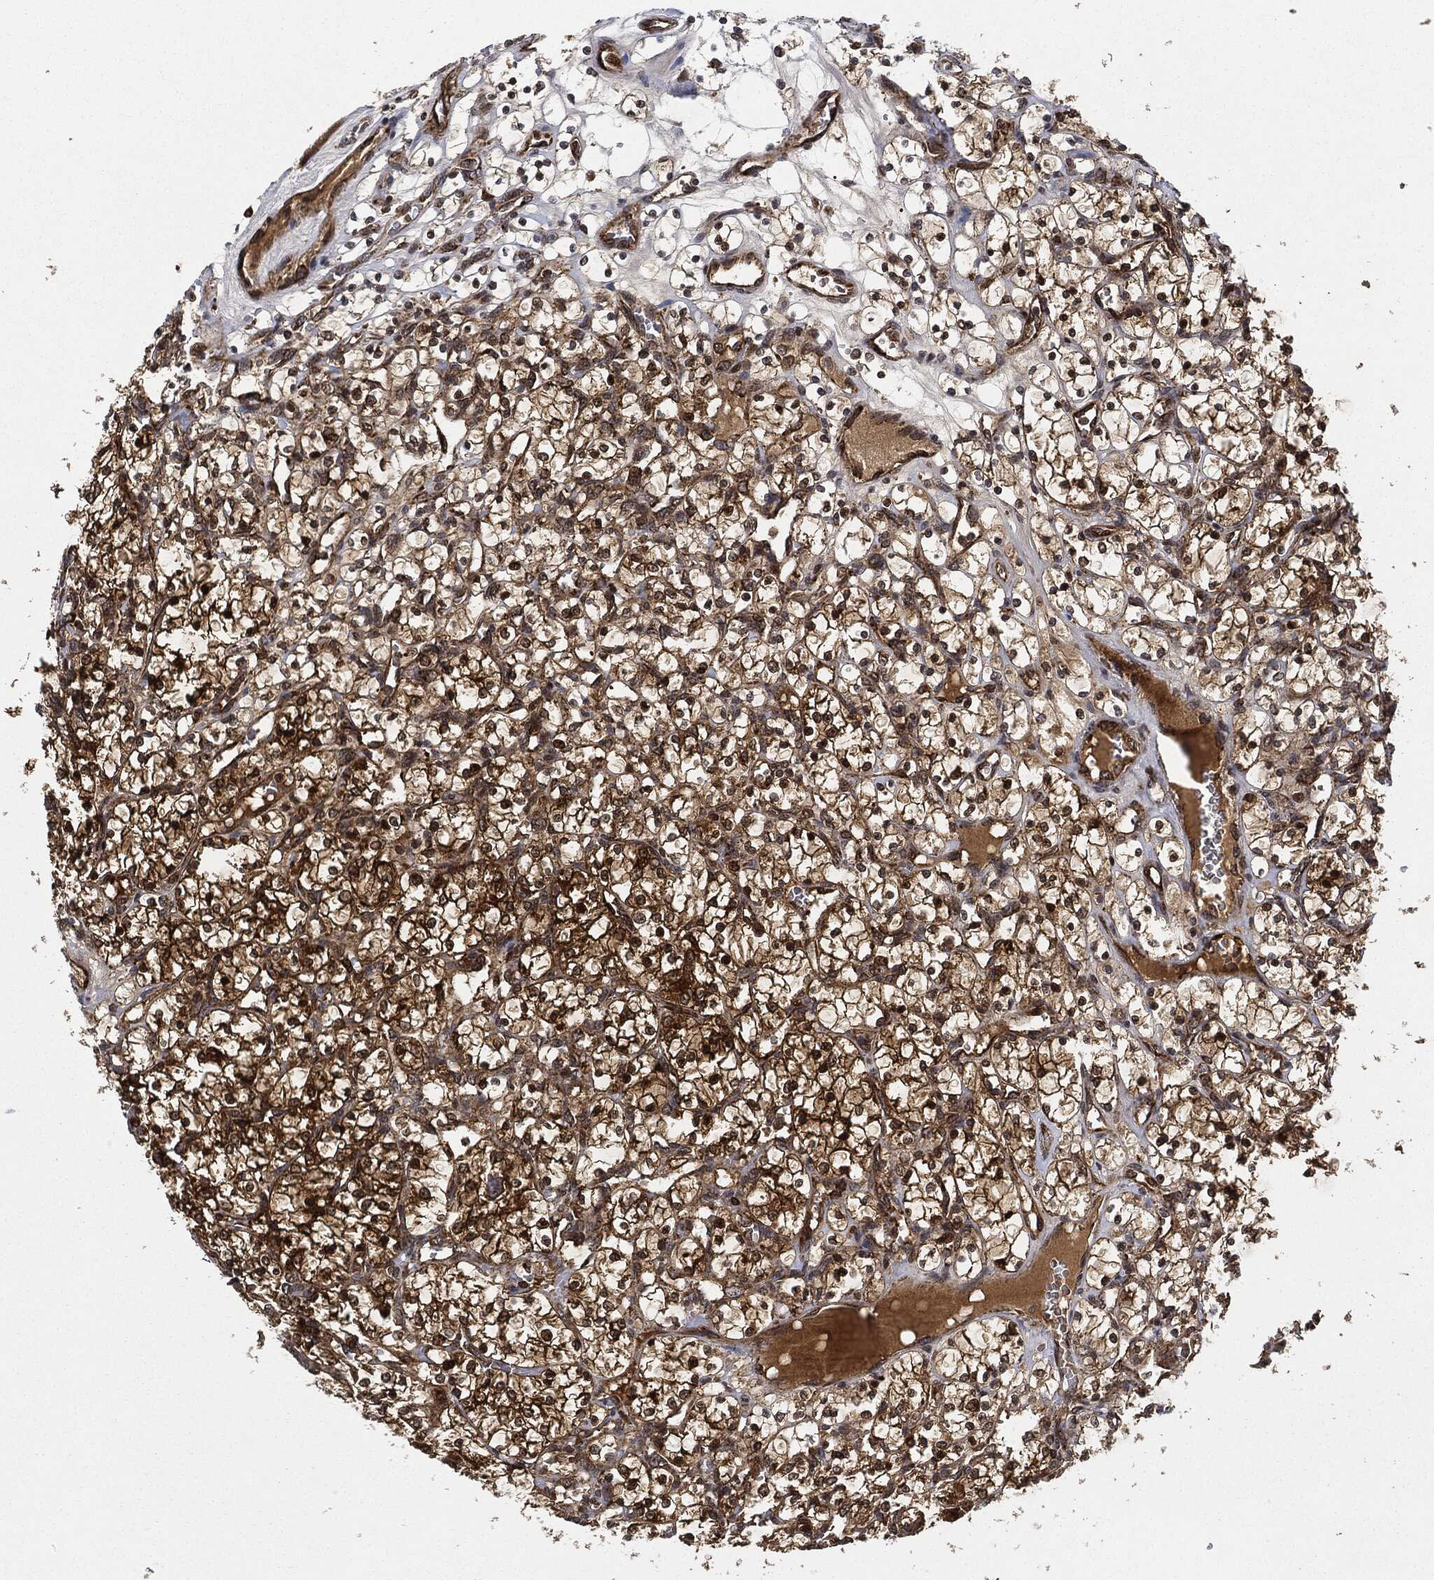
{"staining": {"intensity": "strong", "quantity": ">75%", "location": "cytoplasmic/membranous"}, "tissue": "renal cancer", "cell_type": "Tumor cells", "image_type": "cancer", "snomed": [{"axis": "morphology", "description": "Adenocarcinoma, NOS"}, {"axis": "topography", "description": "Kidney"}], "caption": "Approximately >75% of tumor cells in human renal cancer (adenocarcinoma) demonstrate strong cytoplasmic/membranous protein expression as visualized by brown immunohistochemical staining.", "gene": "RNASEL", "patient": {"sex": "female", "age": 69}}